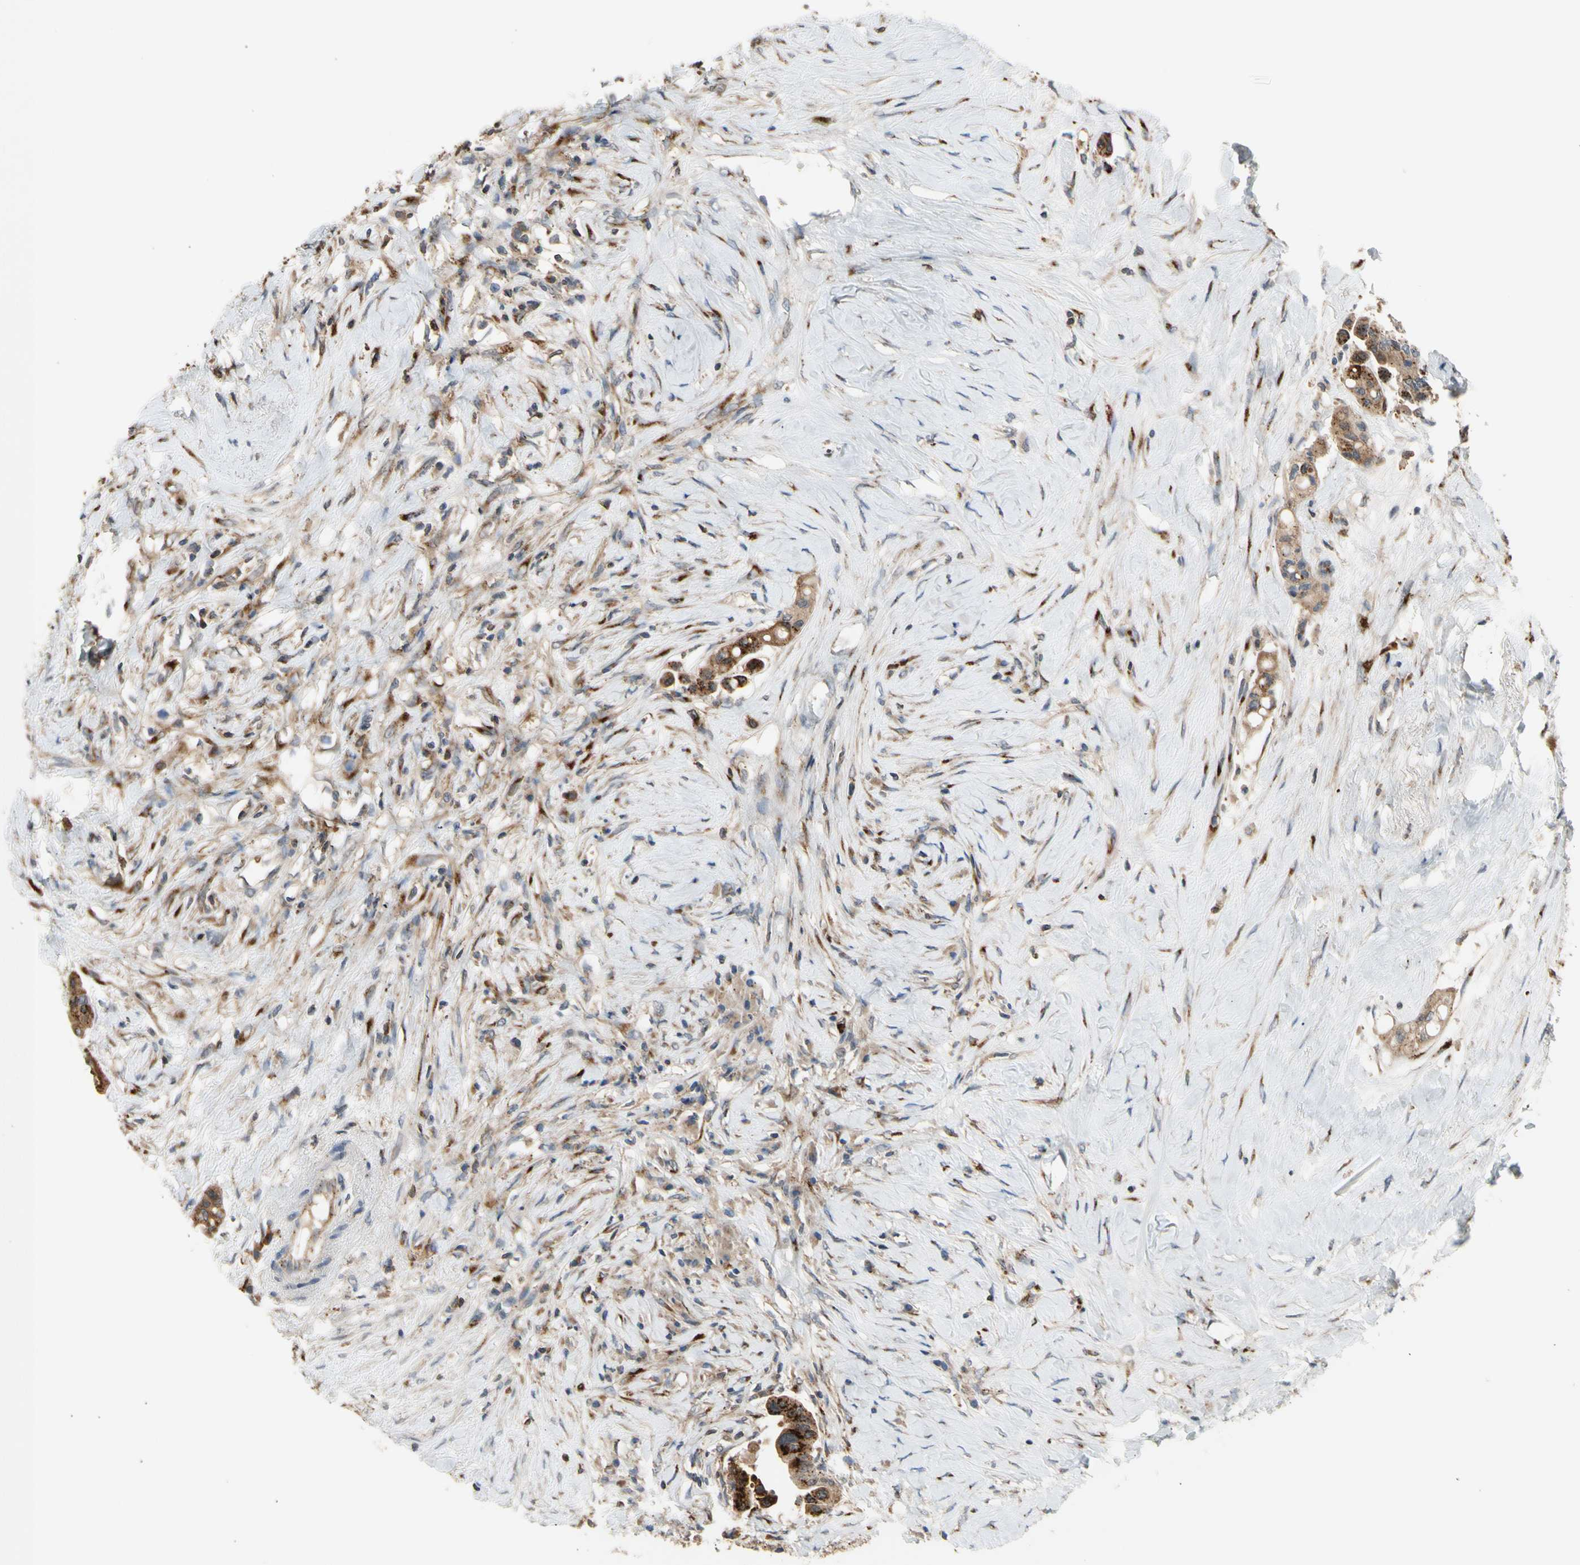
{"staining": {"intensity": "strong", "quantity": ">75%", "location": "cytoplasmic/membranous"}, "tissue": "colorectal cancer", "cell_type": "Tumor cells", "image_type": "cancer", "snomed": [{"axis": "morphology", "description": "Normal tissue, NOS"}, {"axis": "morphology", "description": "Adenocarcinoma, NOS"}, {"axis": "topography", "description": "Colon"}], "caption": "Colorectal cancer (adenocarcinoma) stained with DAB (3,3'-diaminobenzidine) immunohistochemistry (IHC) exhibits high levels of strong cytoplasmic/membranous expression in about >75% of tumor cells.", "gene": "GALNT5", "patient": {"sex": "male", "age": 82}}